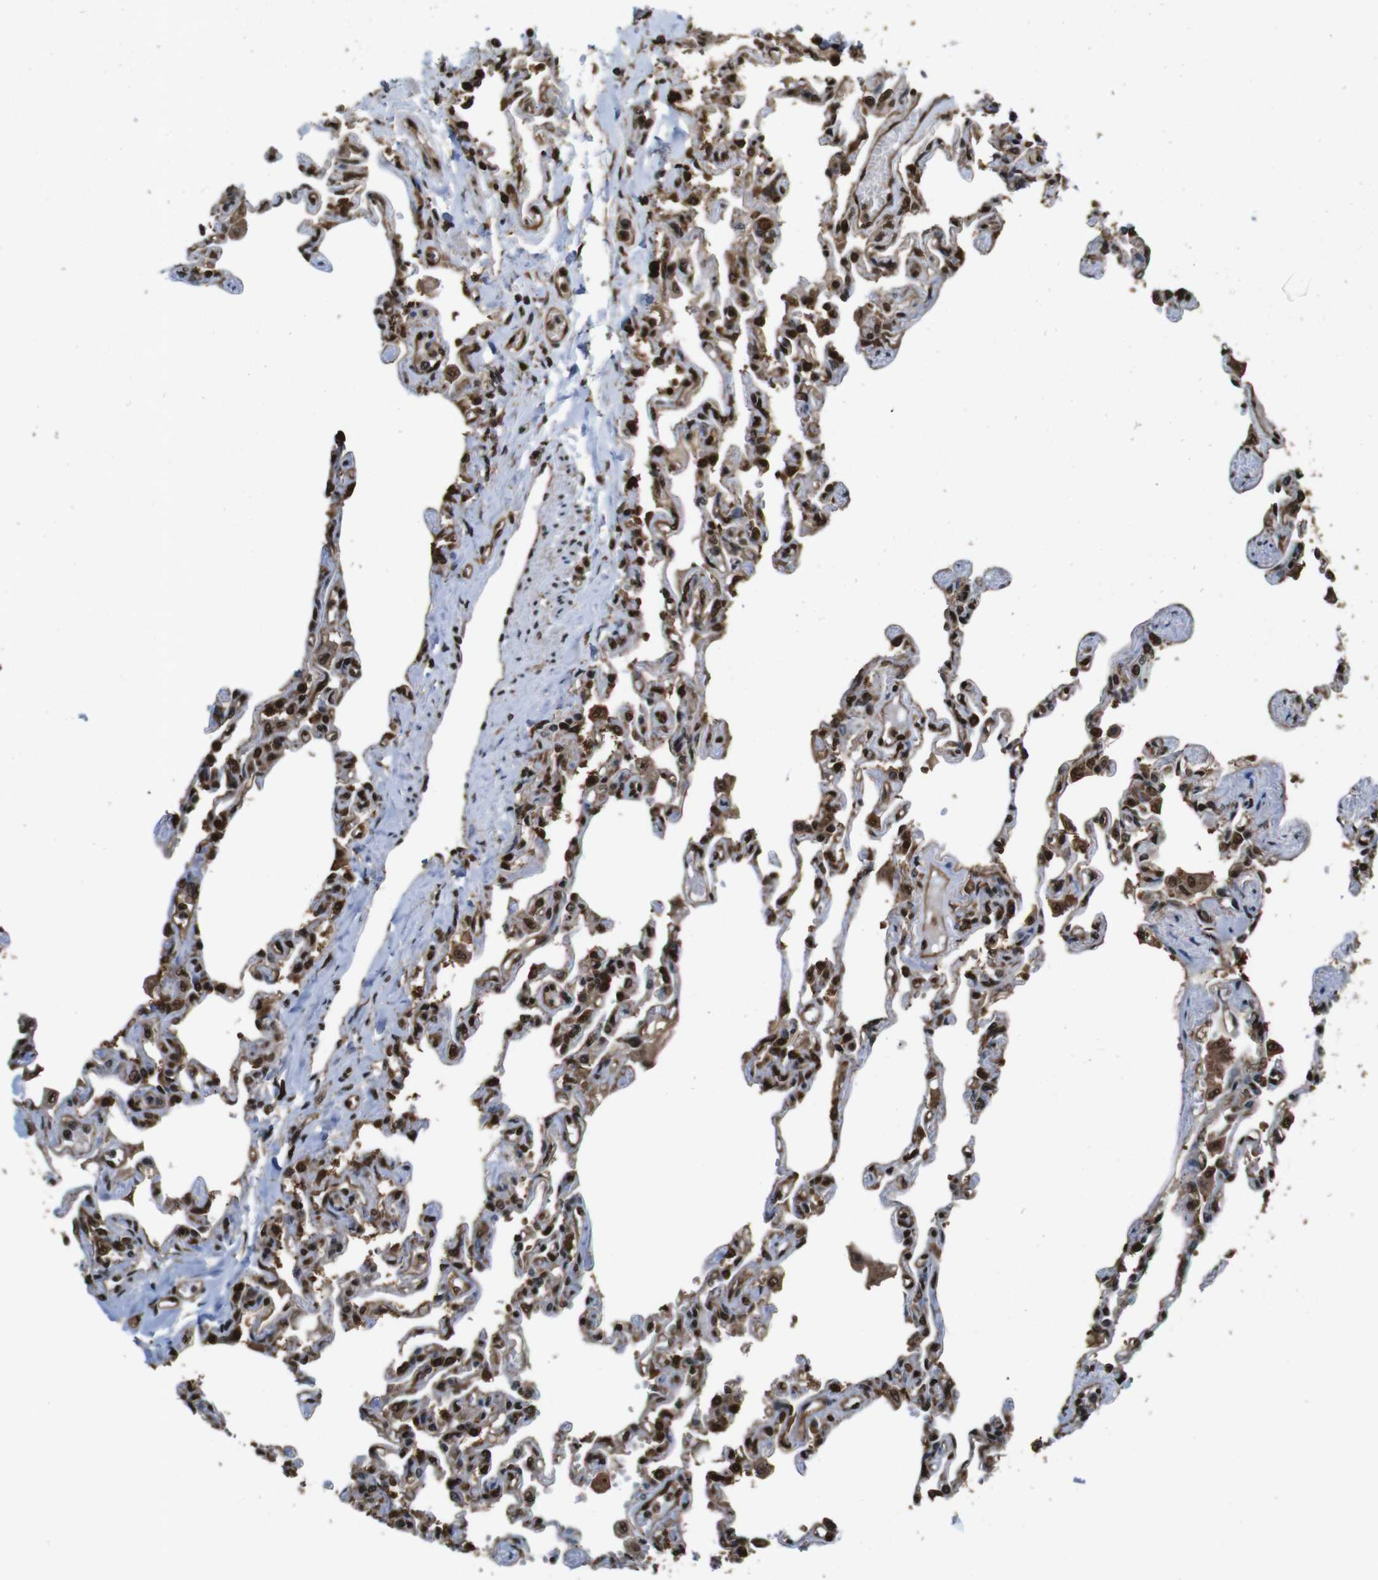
{"staining": {"intensity": "strong", "quantity": ">75%", "location": "cytoplasmic/membranous,nuclear"}, "tissue": "lung", "cell_type": "Alveolar cells", "image_type": "normal", "snomed": [{"axis": "morphology", "description": "Normal tissue, NOS"}, {"axis": "topography", "description": "Lung"}], "caption": "This is an image of immunohistochemistry staining of normal lung, which shows strong expression in the cytoplasmic/membranous,nuclear of alveolar cells.", "gene": "VCP", "patient": {"sex": "male", "age": 21}}